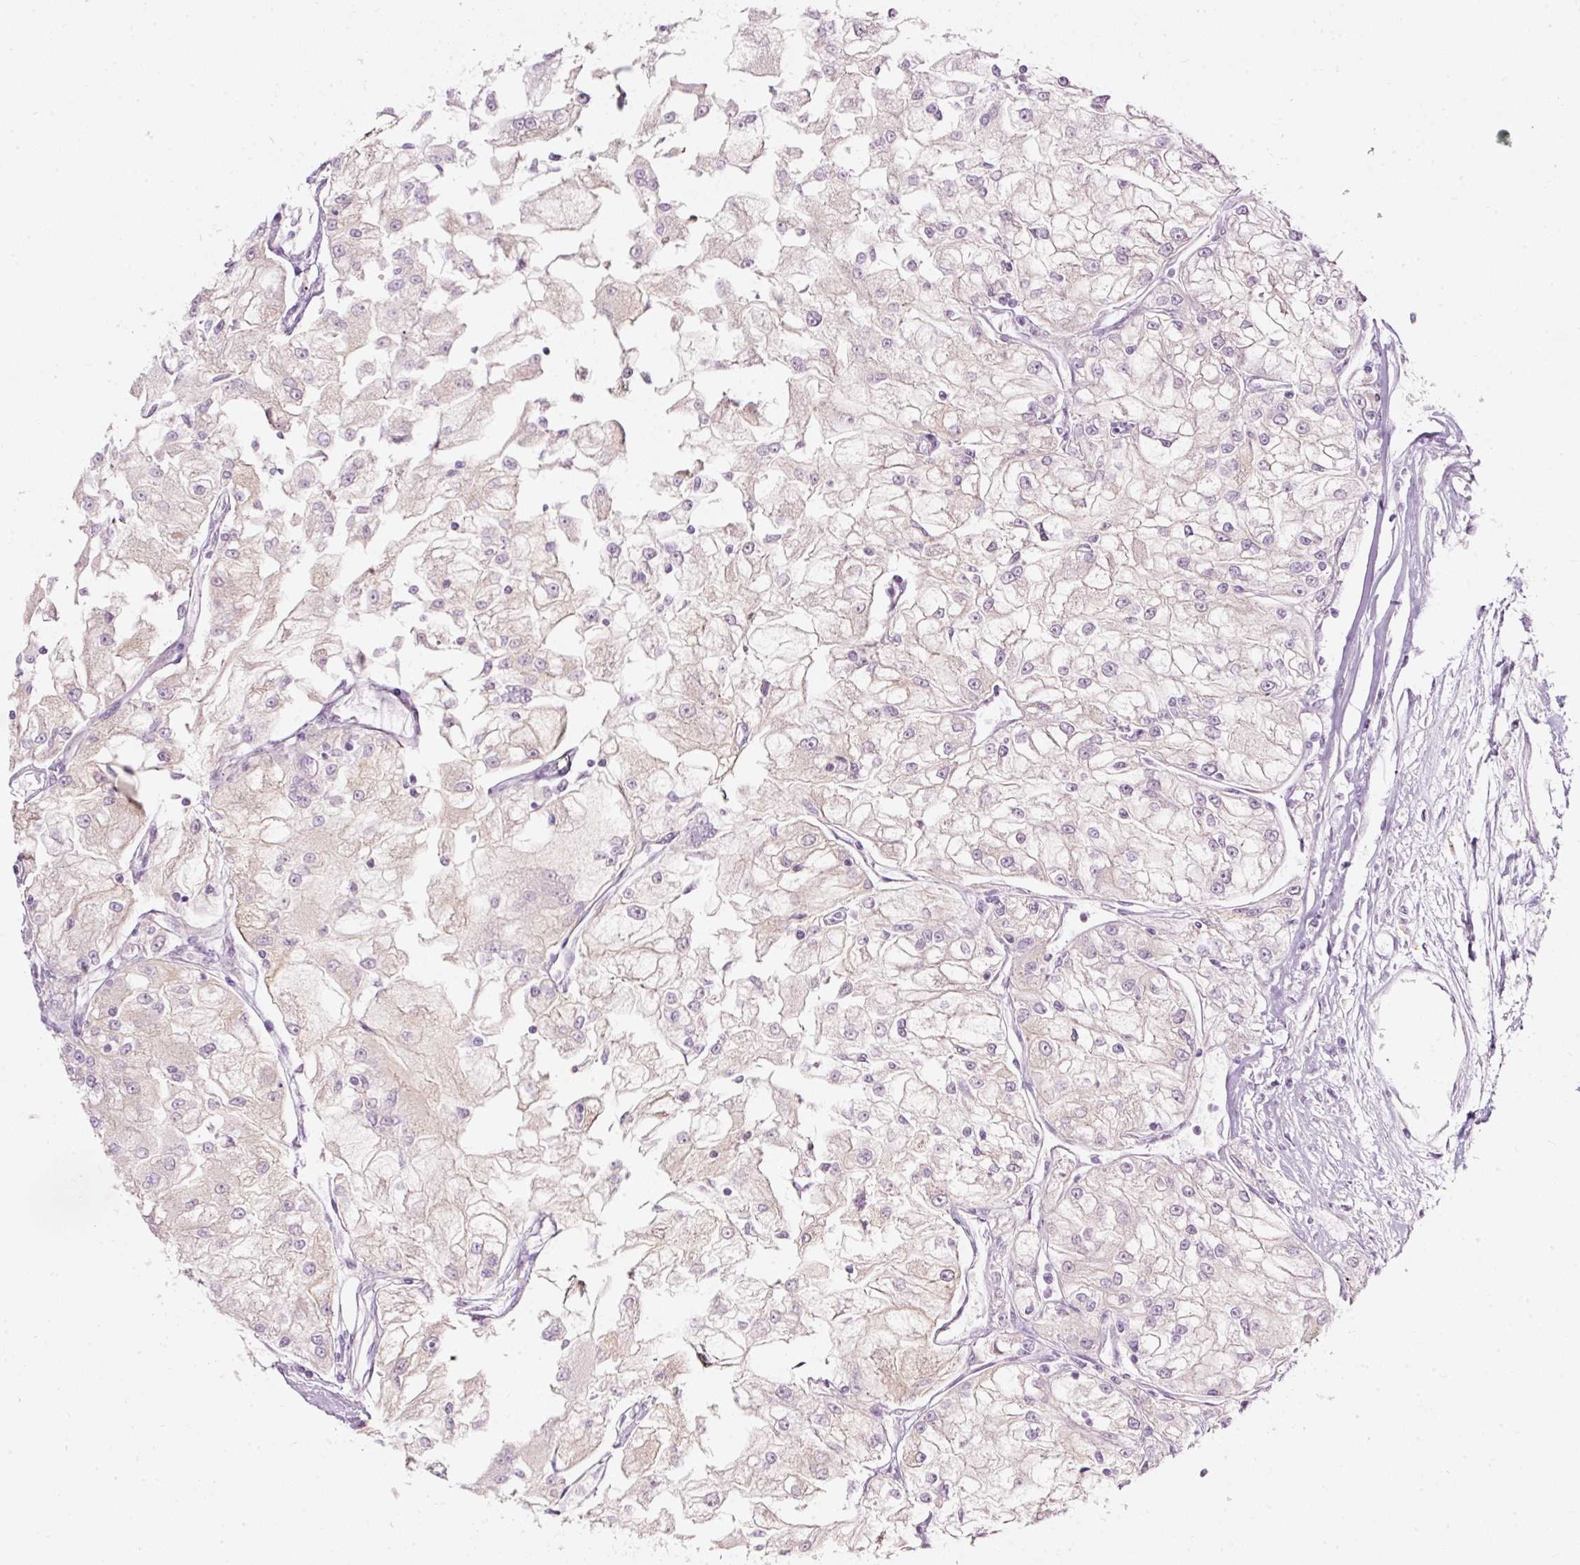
{"staining": {"intensity": "negative", "quantity": "none", "location": "none"}, "tissue": "renal cancer", "cell_type": "Tumor cells", "image_type": "cancer", "snomed": [{"axis": "morphology", "description": "Adenocarcinoma, NOS"}, {"axis": "topography", "description": "Kidney"}], "caption": "Protein analysis of renal cancer reveals no significant expression in tumor cells. The staining is performed using DAB brown chromogen with nuclei counter-stained in using hematoxylin.", "gene": "PDXDC1", "patient": {"sex": "female", "age": 72}}